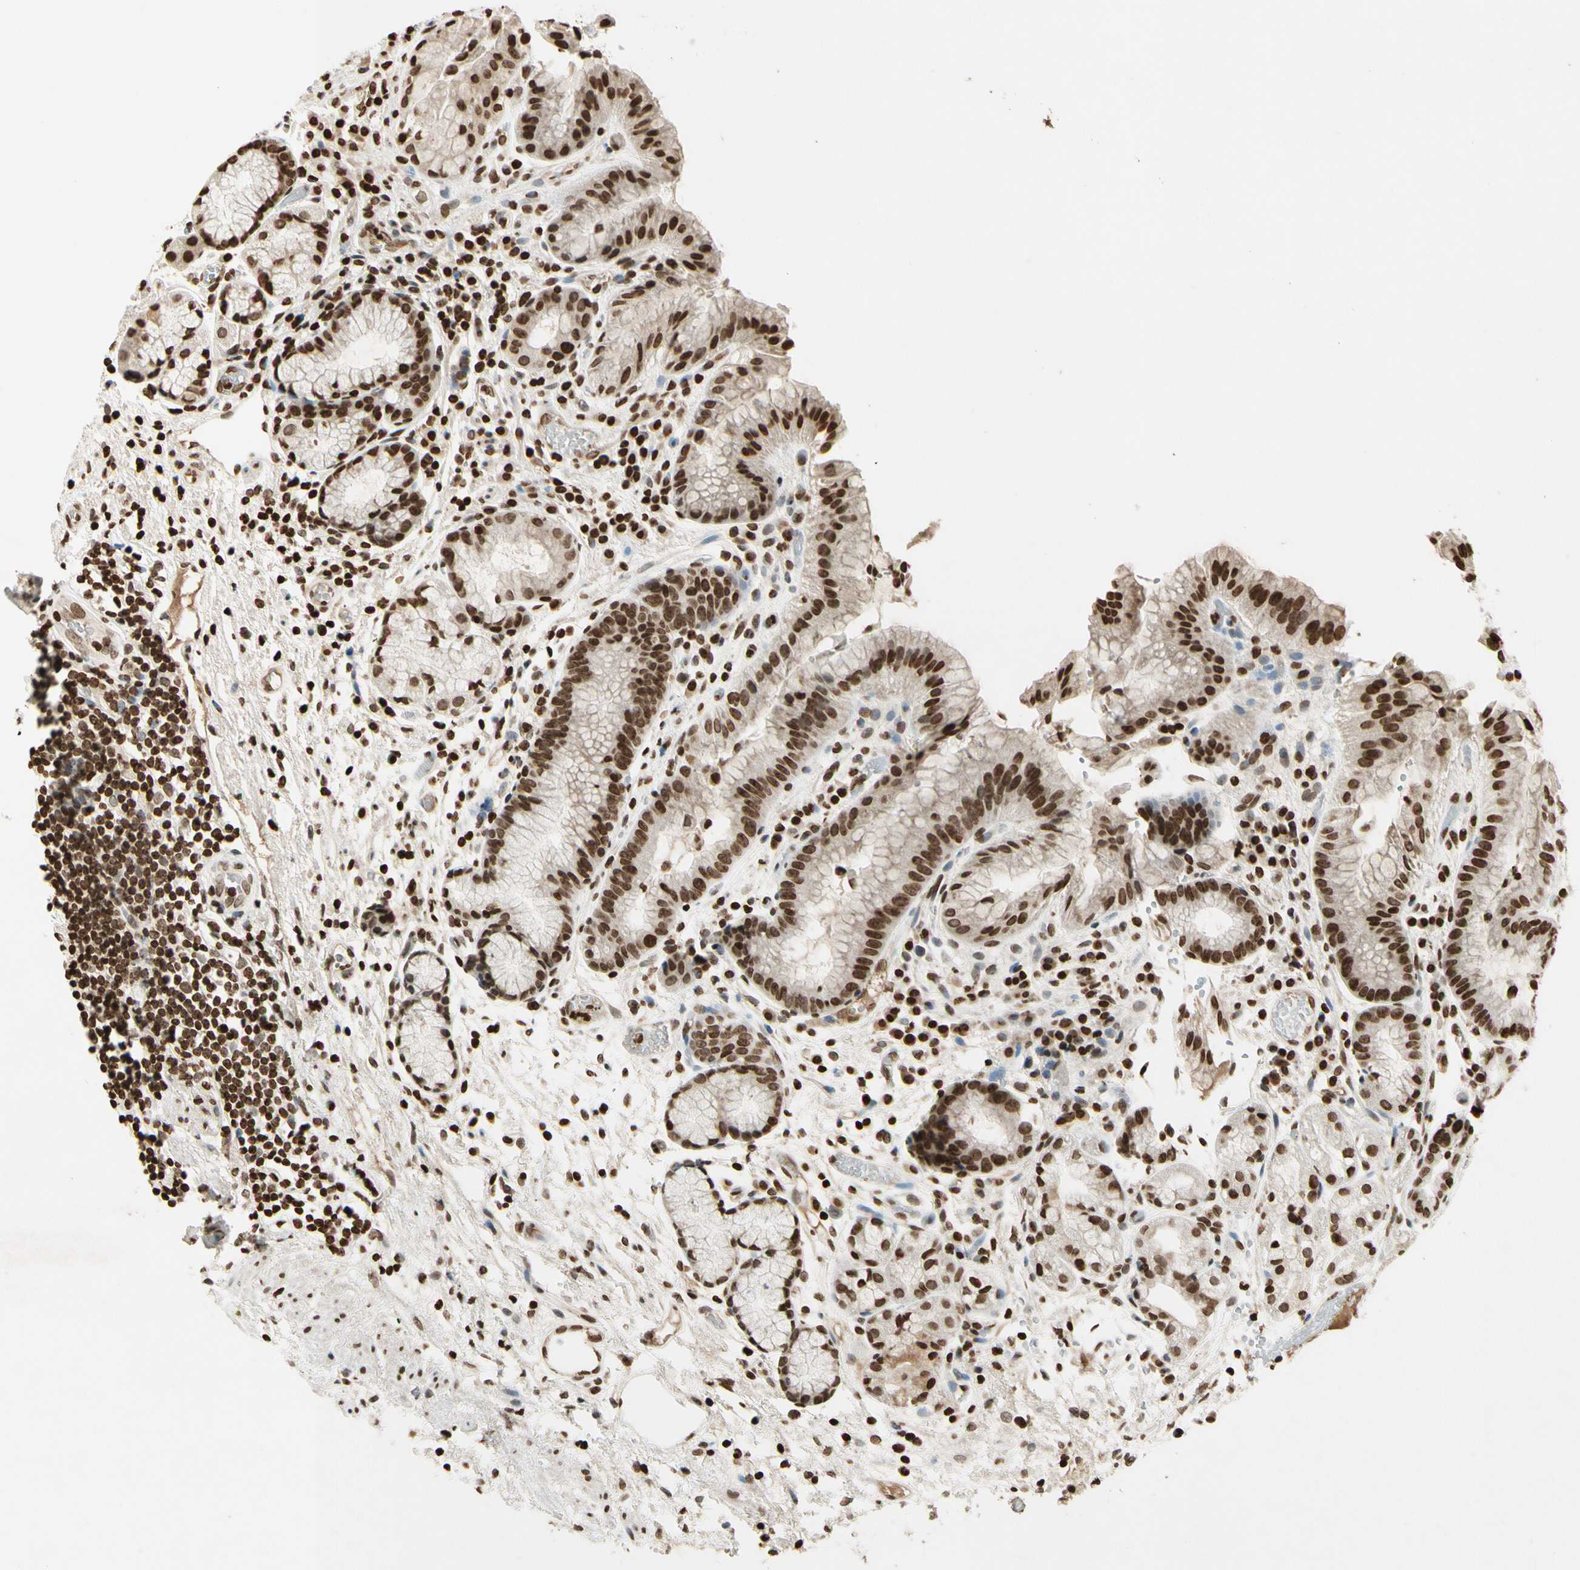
{"staining": {"intensity": "strong", "quantity": ">75%", "location": "nuclear"}, "tissue": "stomach", "cell_type": "Glandular cells", "image_type": "normal", "snomed": [{"axis": "morphology", "description": "Normal tissue, NOS"}, {"axis": "topography", "description": "Stomach, upper"}], "caption": "Normal stomach was stained to show a protein in brown. There is high levels of strong nuclear positivity in approximately >75% of glandular cells. The protein of interest is stained brown, and the nuclei are stained in blue (DAB IHC with brightfield microscopy, high magnification).", "gene": "RORA", "patient": {"sex": "male", "age": 72}}